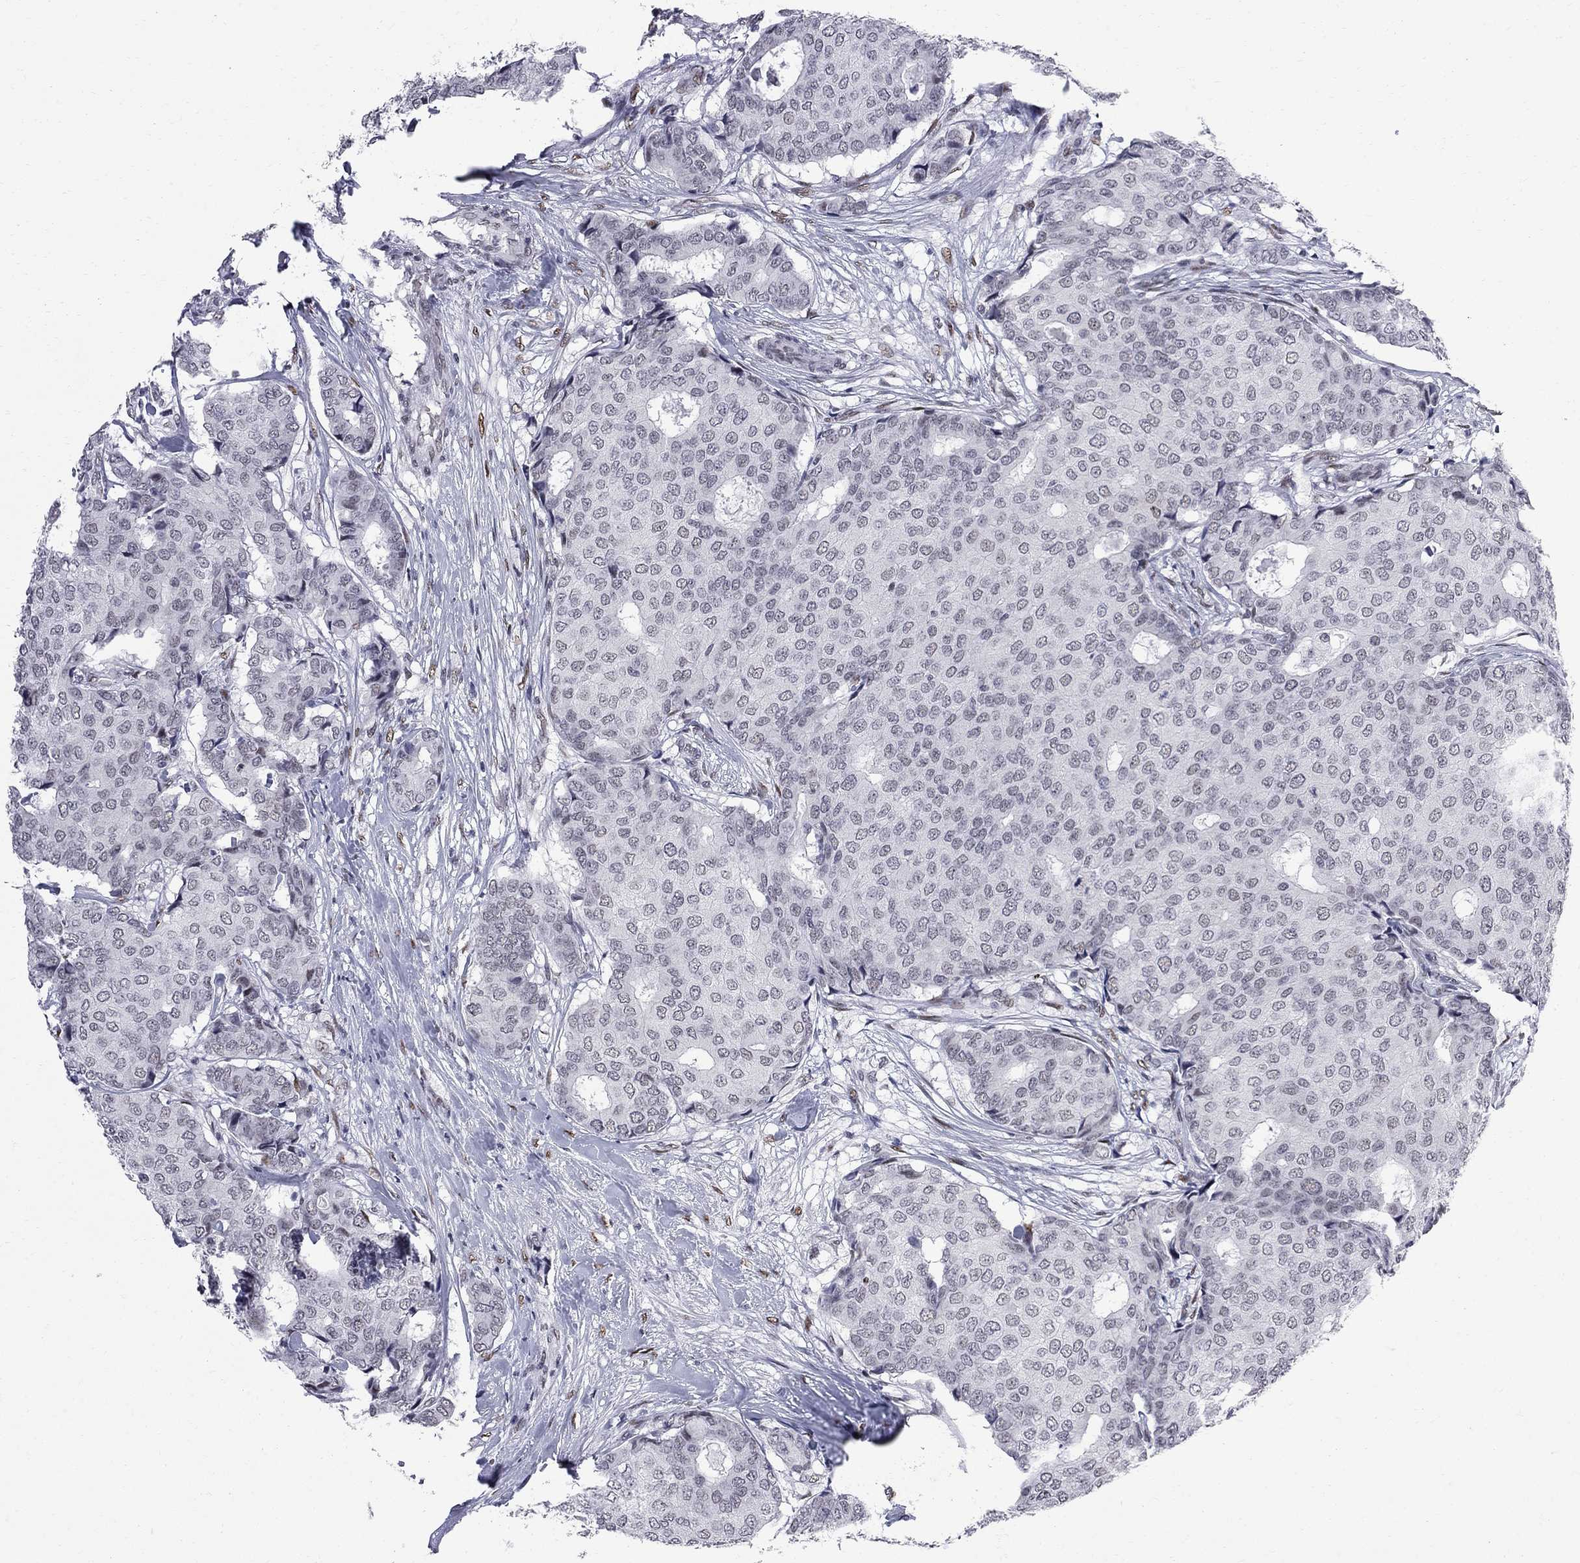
{"staining": {"intensity": "weak", "quantity": "<25%", "location": "nuclear"}, "tissue": "breast cancer", "cell_type": "Tumor cells", "image_type": "cancer", "snomed": [{"axis": "morphology", "description": "Duct carcinoma"}, {"axis": "topography", "description": "Breast"}], "caption": "High power microscopy micrograph of an immunohistochemistry photomicrograph of intraductal carcinoma (breast), revealing no significant positivity in tumor cells.", "gene": "ZBTB47", "patient": {"sex": "female", "age": 75}}